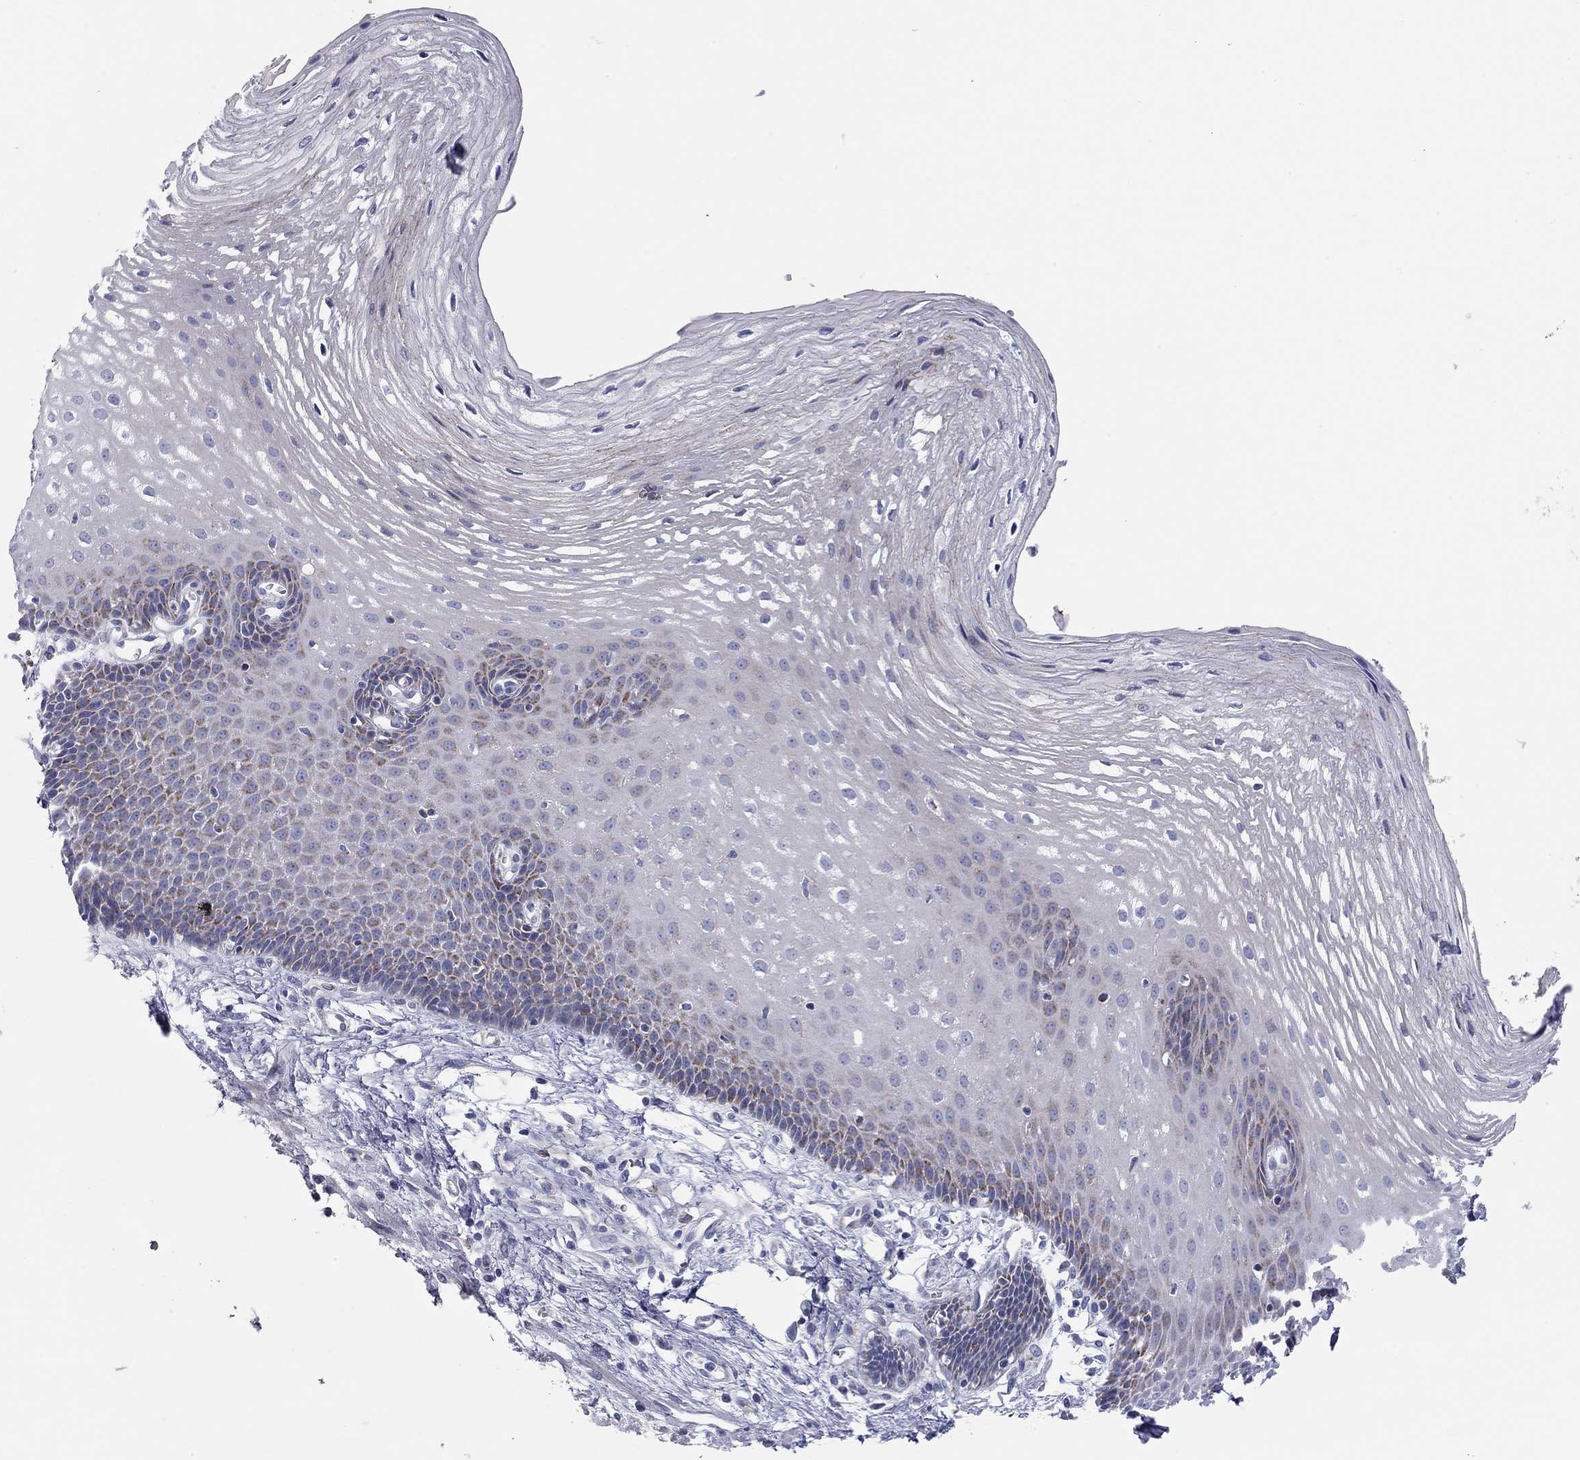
{"staining": {"intensity": "weak", "quantity": "25%-75%", "location": "cytoplasmic/membranous"}, "tissue": "esophagus", "cell_type": "Squamous epithelial cells", "image_type": "normal", "snomed": [{"axis": "morphology", "description": "Normal tissue, NOS"}, {"axis": "topography", "description": "Esophagus"}], "caption": "Protein expression analysis of unremarkable esophagus reveals weak cytoplasmic/membranous positivity in about 25%-75% of squamous epithelial cells.", "gene": "CHI3L2", "patient": {"sex": "male", "age": 72}}